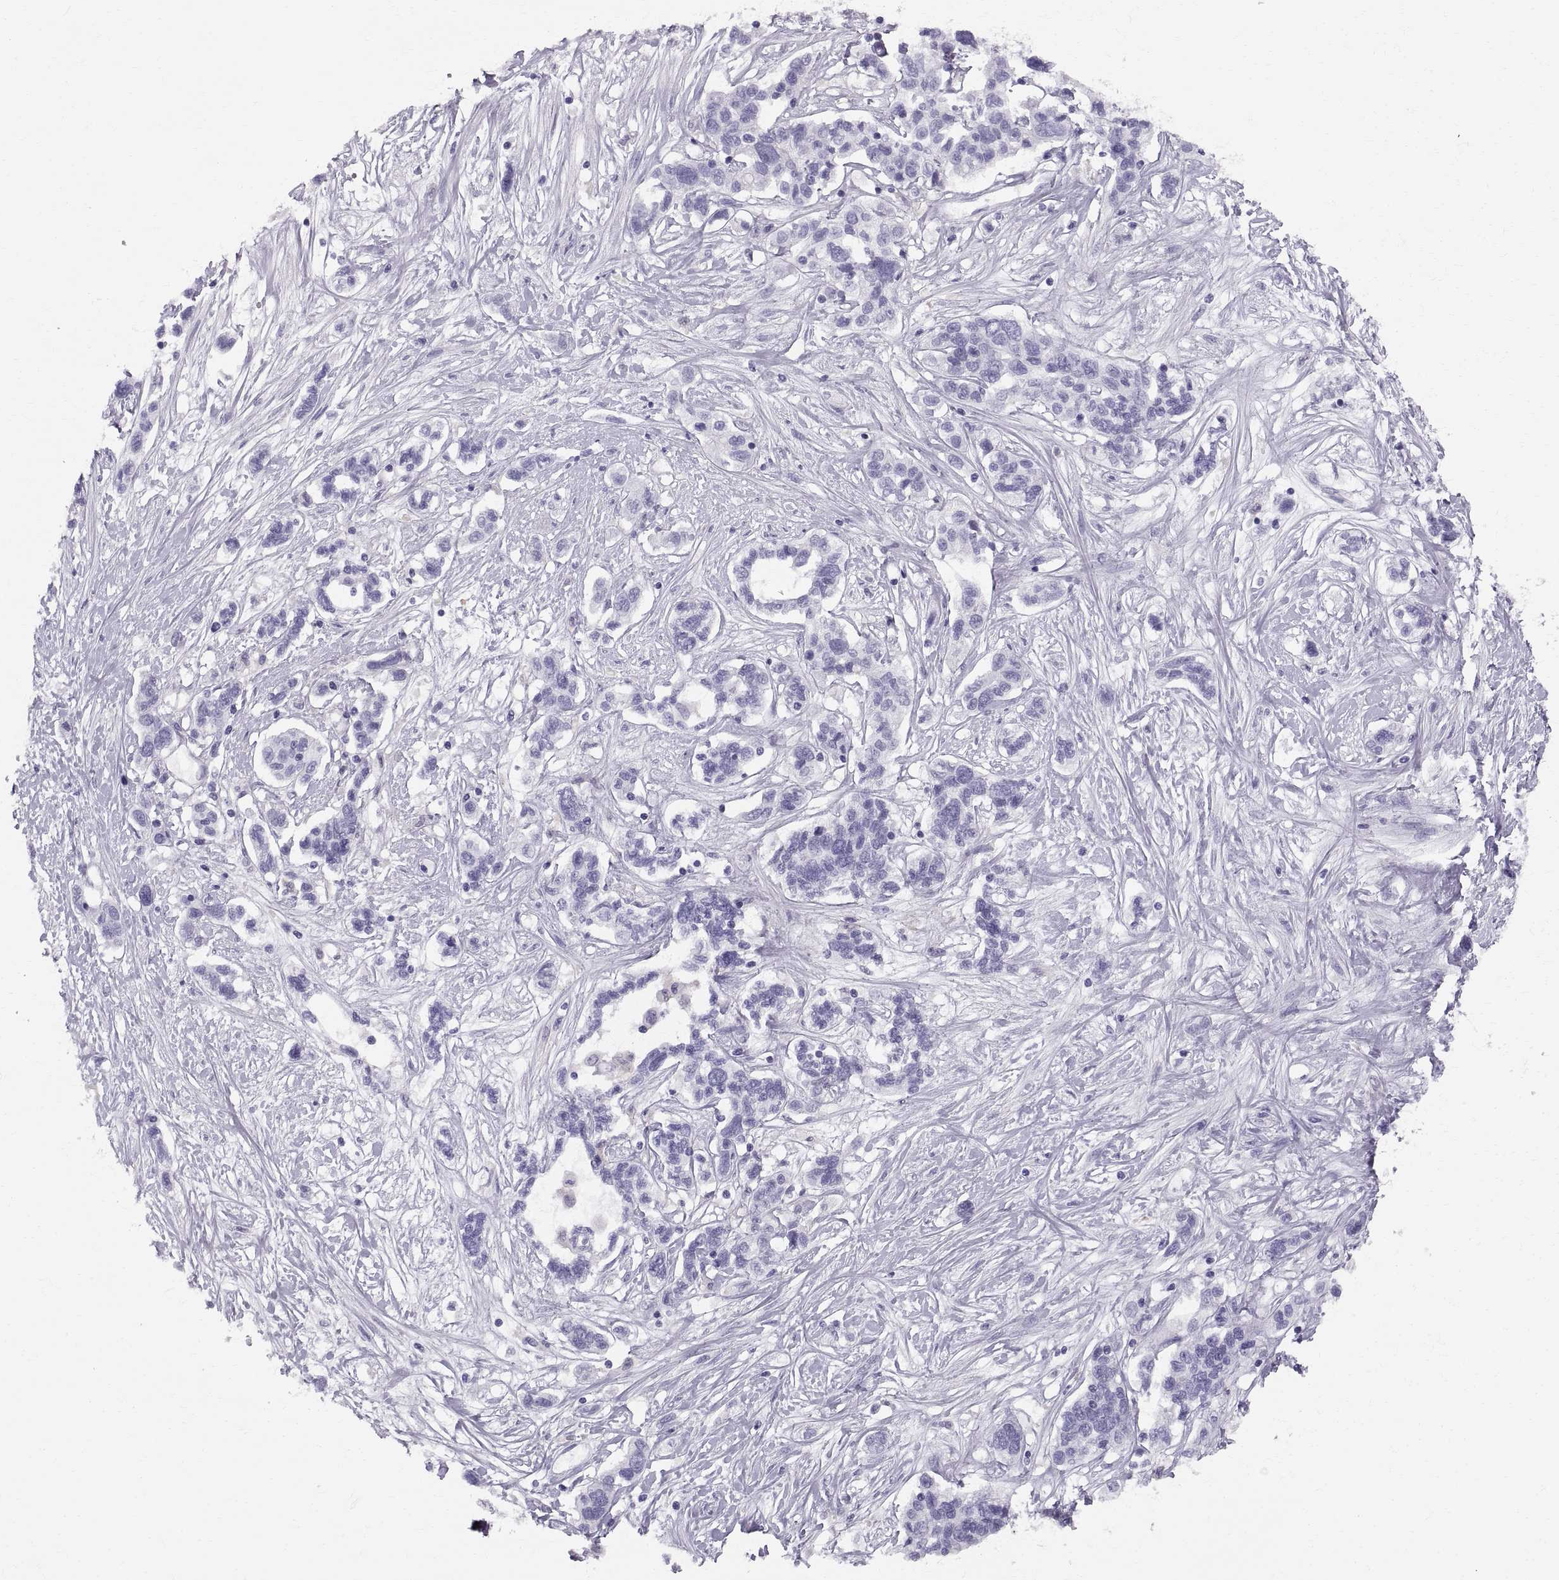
{"staining": {"intensity": "negative", "quantity": "none", "location": "none"}, "tissue": "liver cancer", "cell_type": "Tumor cells", "image_type": "cancer", "snomed": [{"axis": "morphology", "description": "Adenocarcinoma, NOS"}, {"axis": "morphology", "description": "Cholangiocarcinoma"}, {"axis": "topography", "description": "Liver"}], "caption": "Immunohistochemistry photomicrograph of neoplastic tissue: liver adenocarcinoma stained with DAB displays no significant protein positivity in tumor cells.", "gene": "SLC22A6", "patient": {"sex": "male", "age": 64}}